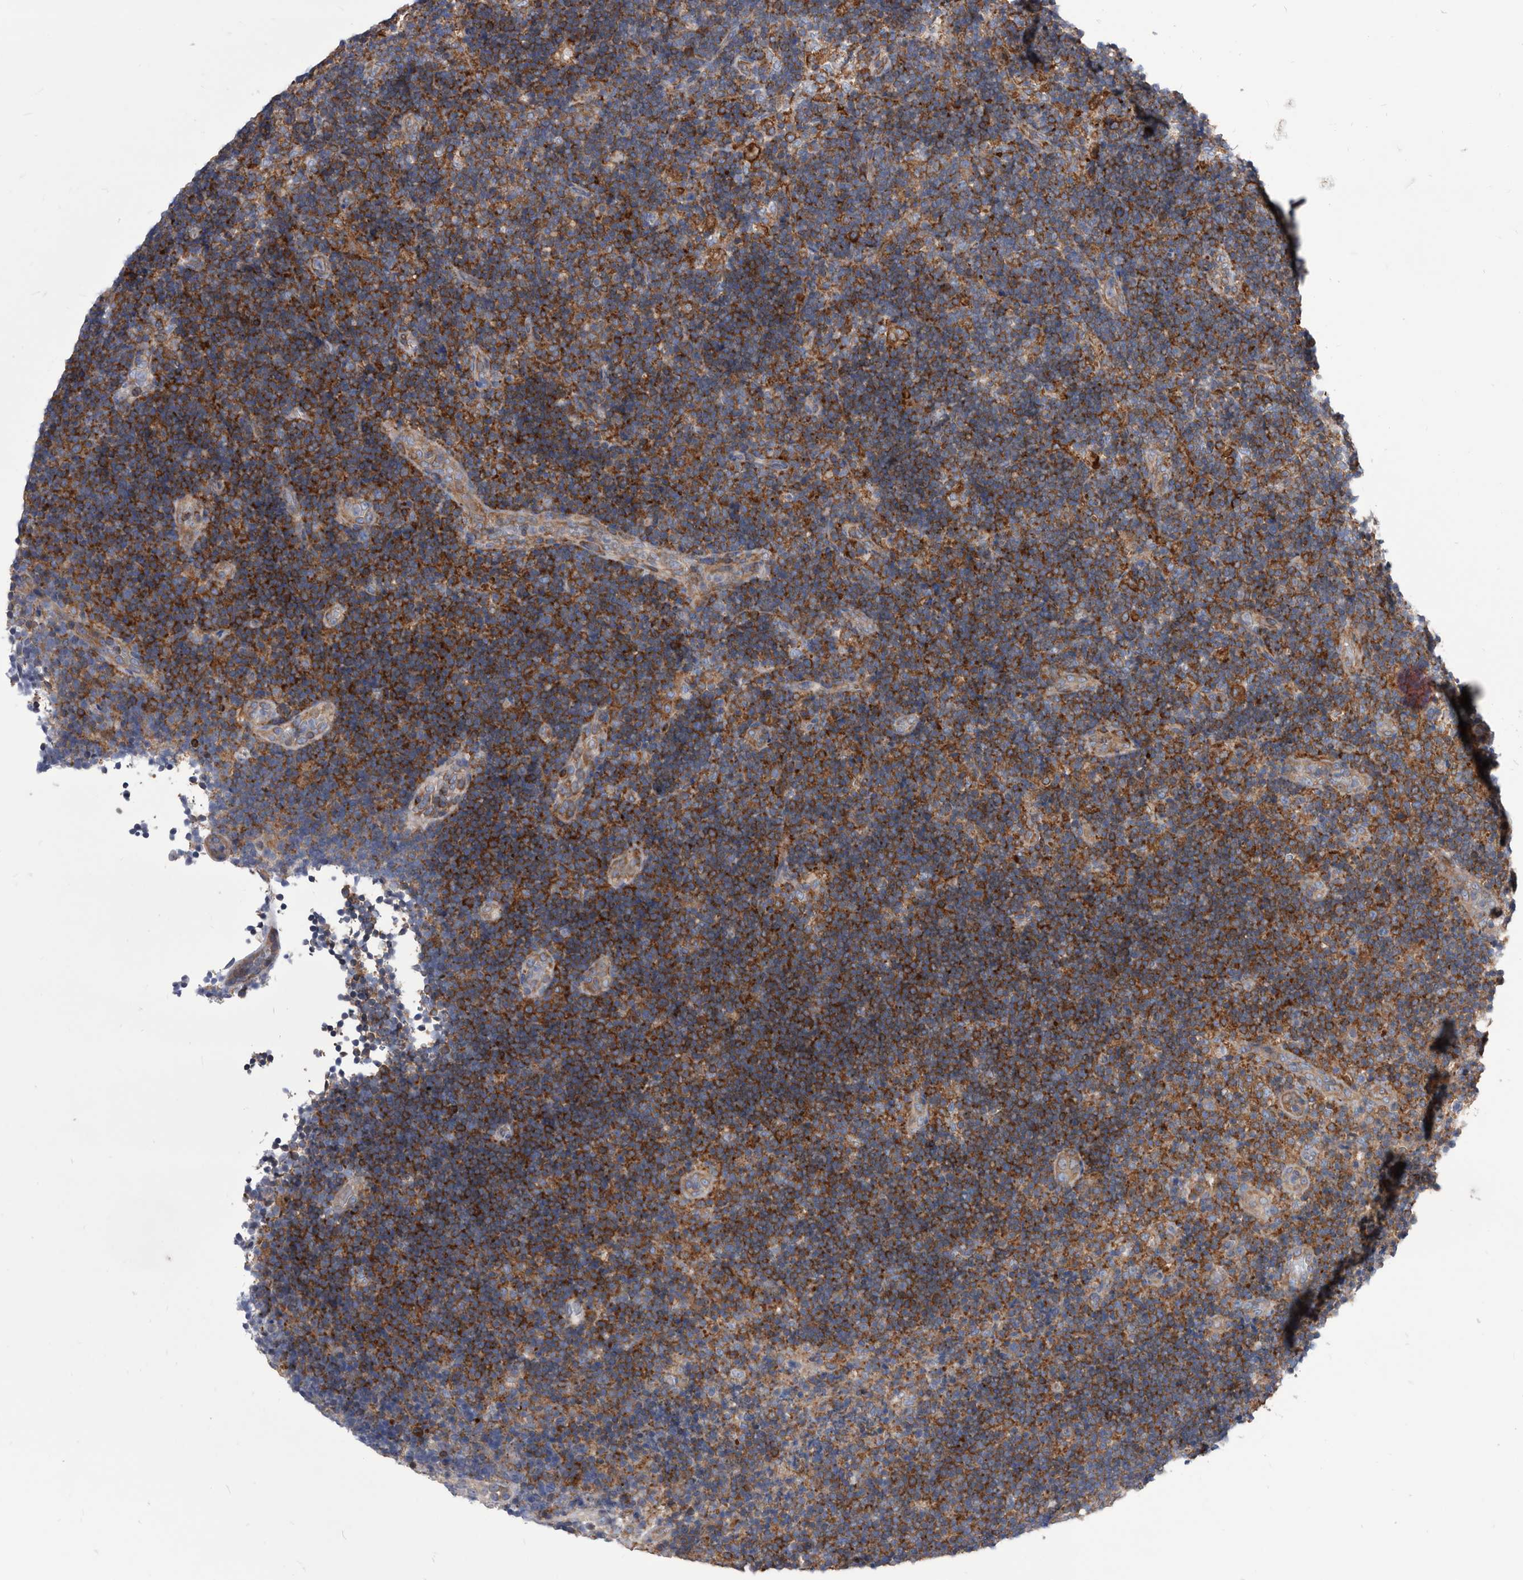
{"staining": {"intensity": "moderate", "quantity": ">75%", "location": "cytoplasmic/membranous"}, "tissue": "lymph node", "cell_type": "Germinal center cells", "image_type": "normal", "snomed": [{"axis": "morphology", "description": "Normal tissue, NOS"}, {"axis": "topography", "description": "Lymph node"}], "caption": "Benign lymph node exhibits moderate cytoplasmic/membranous expression in approximately >75% of germinal center cells, visualized by immunohistochemistry. The protein is stained brown, and the nuclei are stained in blue (DAB (3,3'-diaminobenzidine) IHC with brightfield microscopy, high magnification).", "gene": "SMG7", "patient": {"sex": "female", "age": 22}}